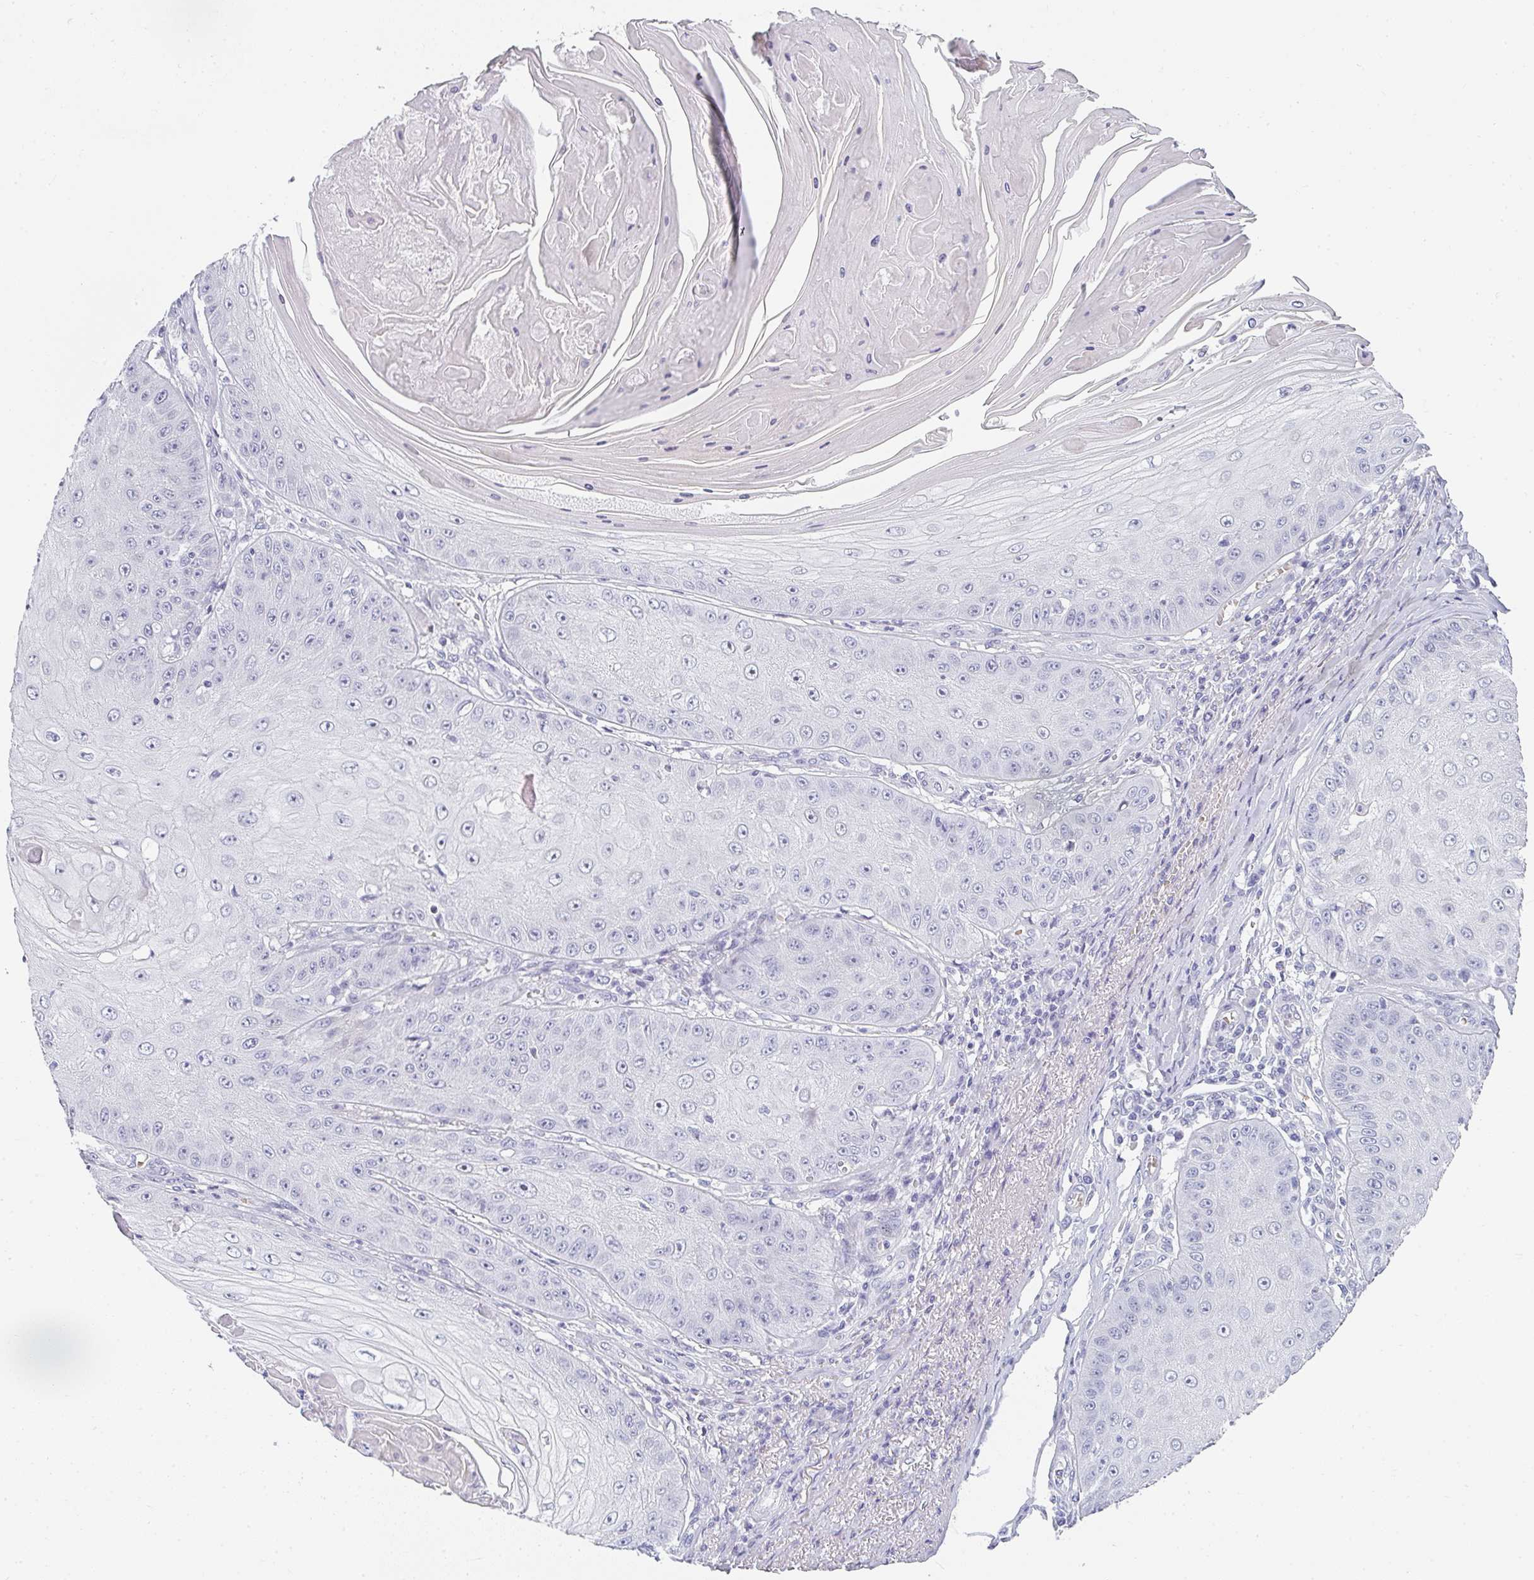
{"staining": {"intensity": "negative", "quantity": "none", "location": "none"}, "tissue": "skin cancer", "cell_type": "Tumor cells", "image_type": "cancer", "snomed": [{"axis": "morphology", "description": "Squamous cell carcinoma, NOS"}, {"axis": "topography", "description": "Skin"}], "caption": "Human squamous cell carcinoma (skin) stained for a protein using IHC exhibits no expression in tumor cells.", "gene": "NEU2", "patient": {"sex": "male", "age": 70}}